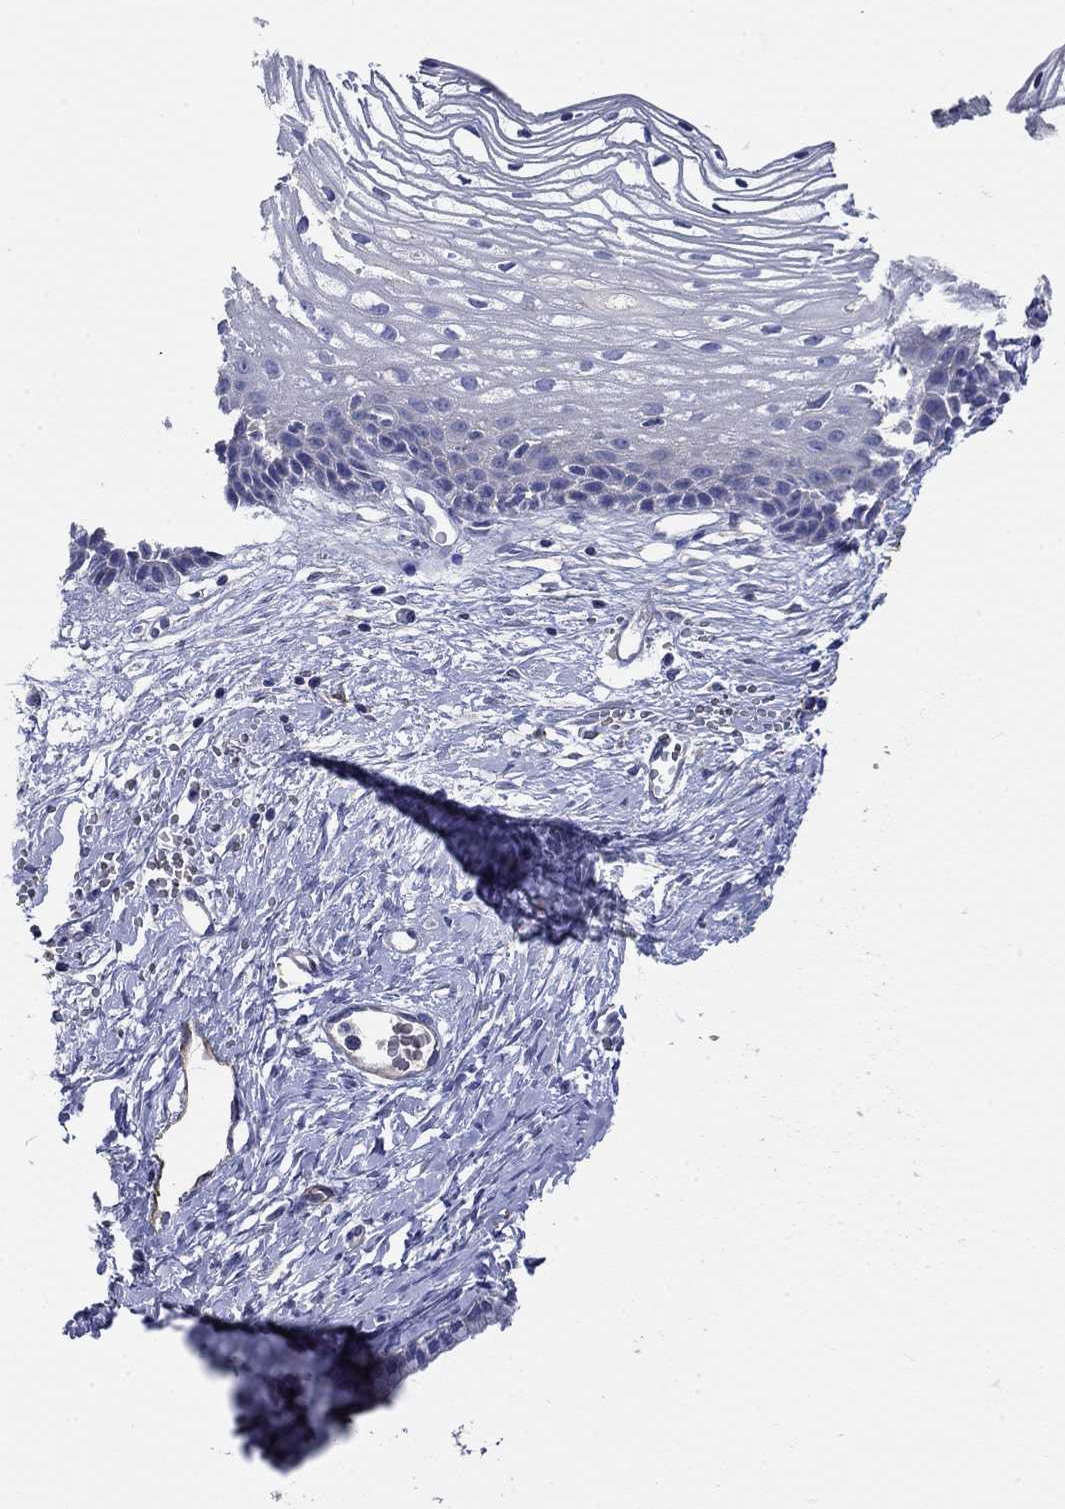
{"staining": {"intensity": "negative", "quantity": "none", "location": "none"}, "tissue": "cervix", "cell_type": "Squamous epithelial cells", "image_type": "normal", "snomed": [{"axis": "morphology", "description": "Normal tissue, NOS"}, {"axis": "topography", "description": "Cervix"}], "caption": "Squamous epithelial cells show no significant positivity in benign cervix. The staining was performed using DAB to visualize the protein expression in brown, while the nuclei were stained in blue with hematoxylin (Magnification: 20x).", "gene": "FLNC", "patient": {"sex": "female", "age": 40}}